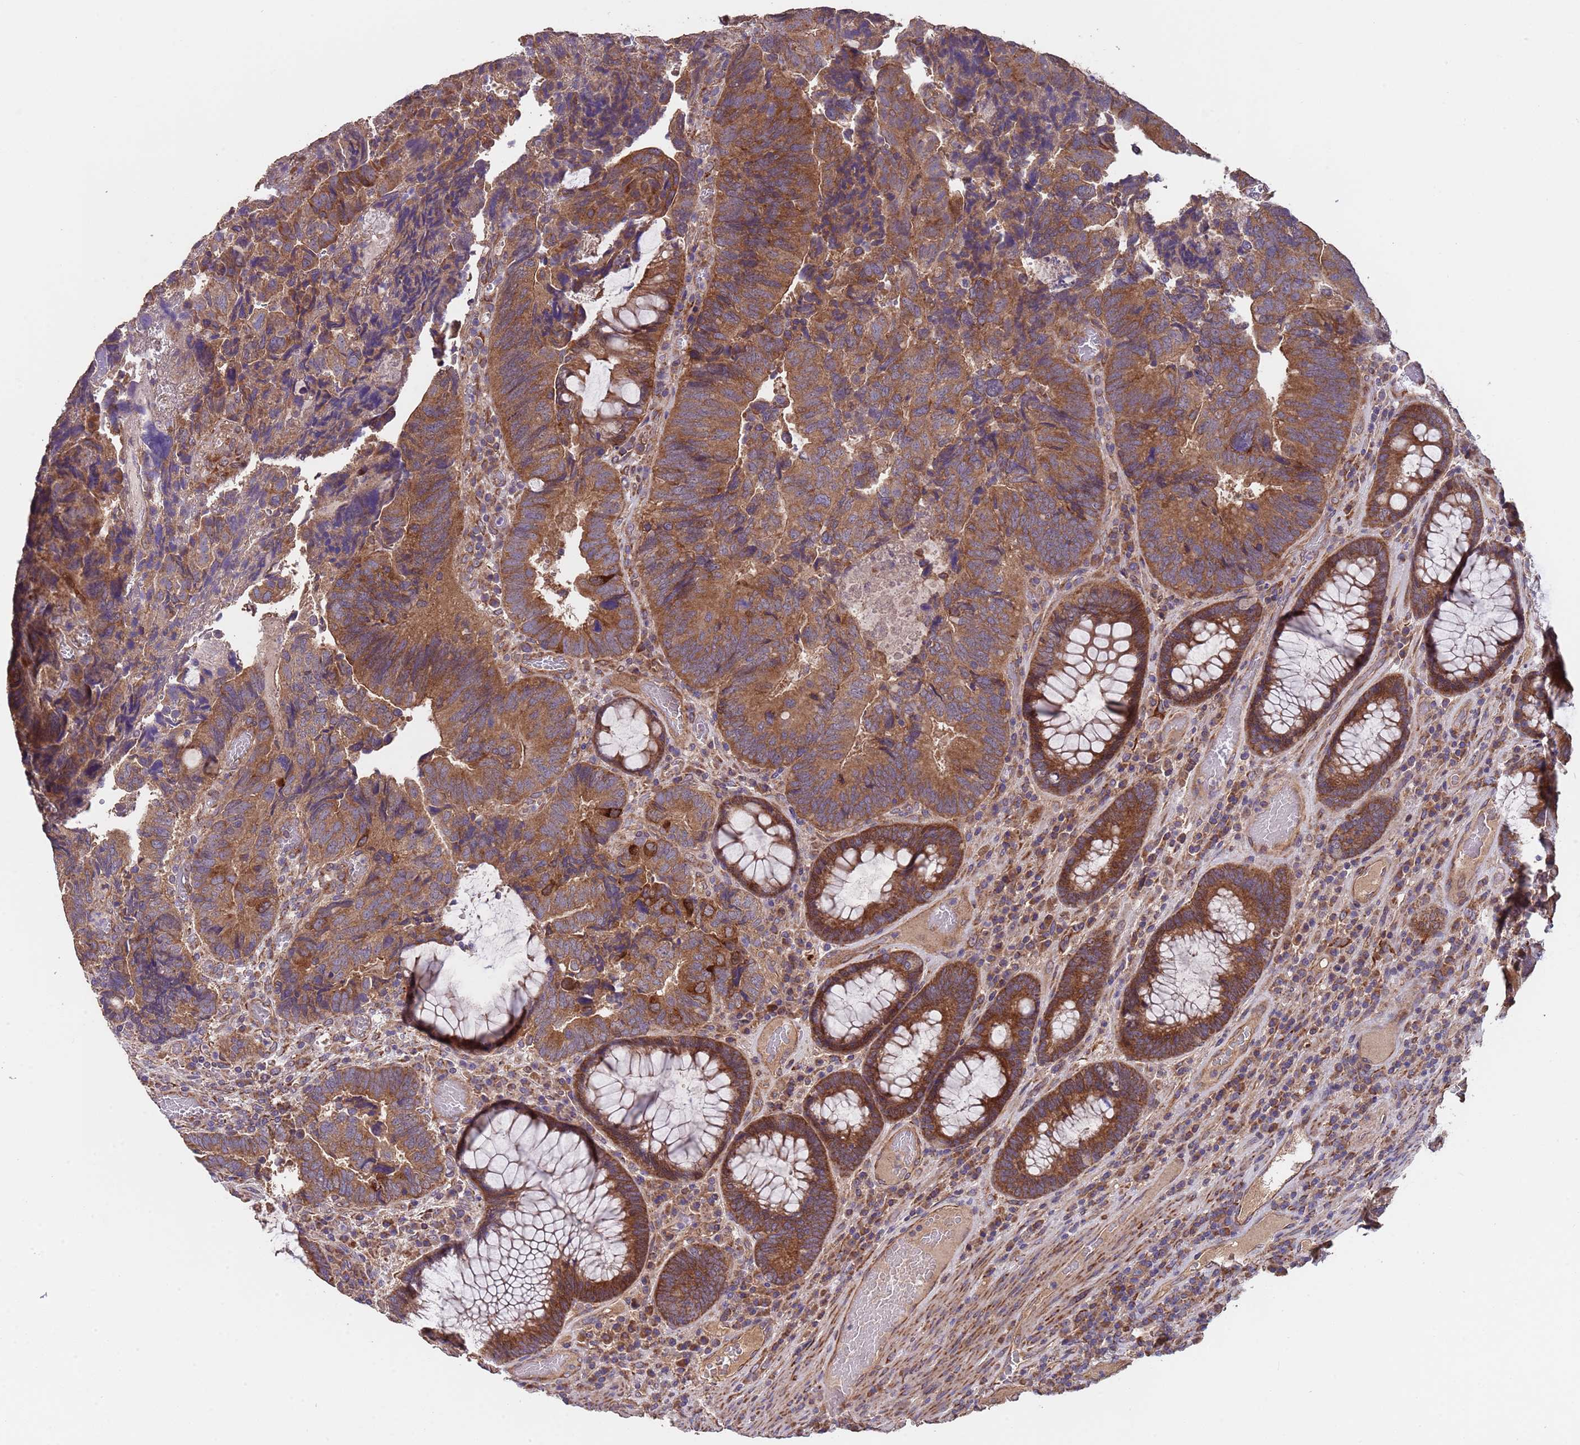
{"staining": {"intensity": "strong", "quantity": ">75%", "location": "cytoplasmic/membranous"}, "tissue": "colorectal cancer", "cell_type": "Tumor cells", "image_type": "cancer", "snomed": [{"axis": "morphology", "description": "Adenocarcinoma, NOS"}, {"axis": "topography", "description": "Colon"}], "caption": "This histopathology image exhibits colorectal adenocarcinoma stained with immunohistochemistry to label a protein in brown. The cytoplasmic/membranous of tumor cells show strong positivity for the protein. Nuclei are counter-stained blue.", "gene": "EEF1AKMT1", "patient": {"sex": "female", "age": 67}}